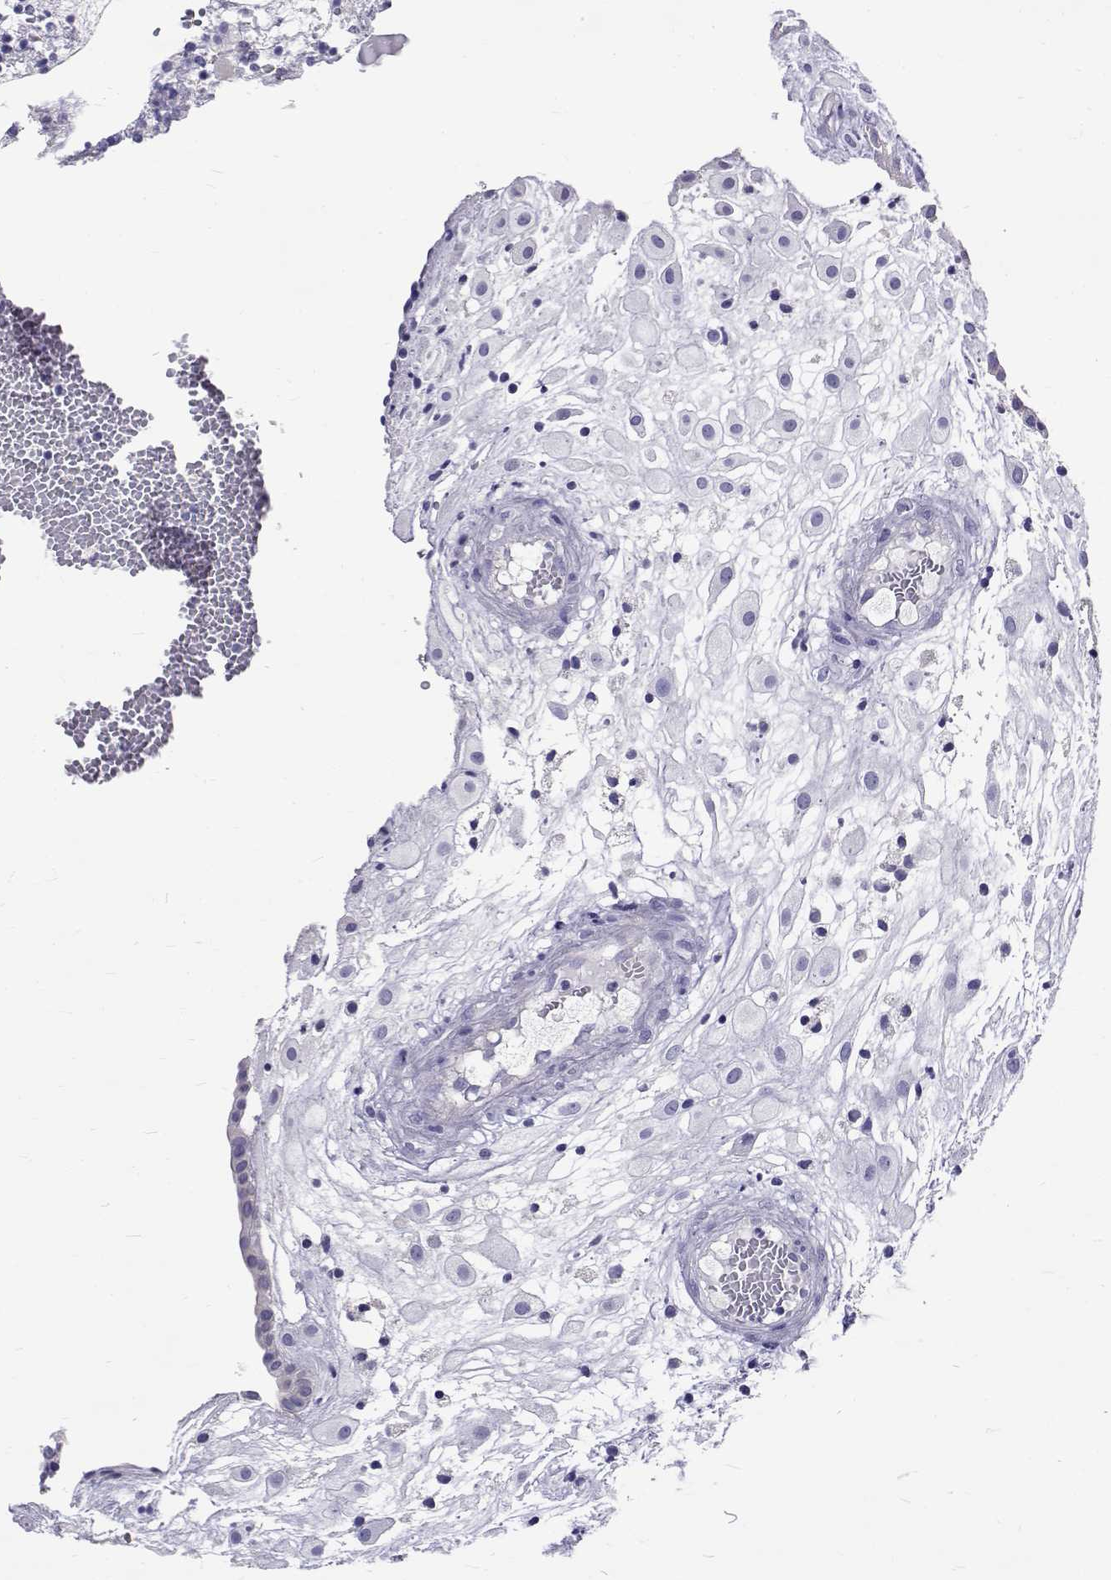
{"staining": {"intensity": "negative", "quantity": "none", "location": "none"}, "tissue": "placenta", "cell_type": "Decidual cells", "image_type": "normal", "snomed": [{"axis": "morphology", "description": "Normal tissue, NOS"}, {"axis": "topography", "description": "Placenta"}], "caption": "High power microscopy image of an immunohistochemistry (IHC) photomicrograph of benign placenta, revealing no significant expression in decidual cells.", "gene": "IGSF1", "patient": {"sex": "female", "age": 24}}